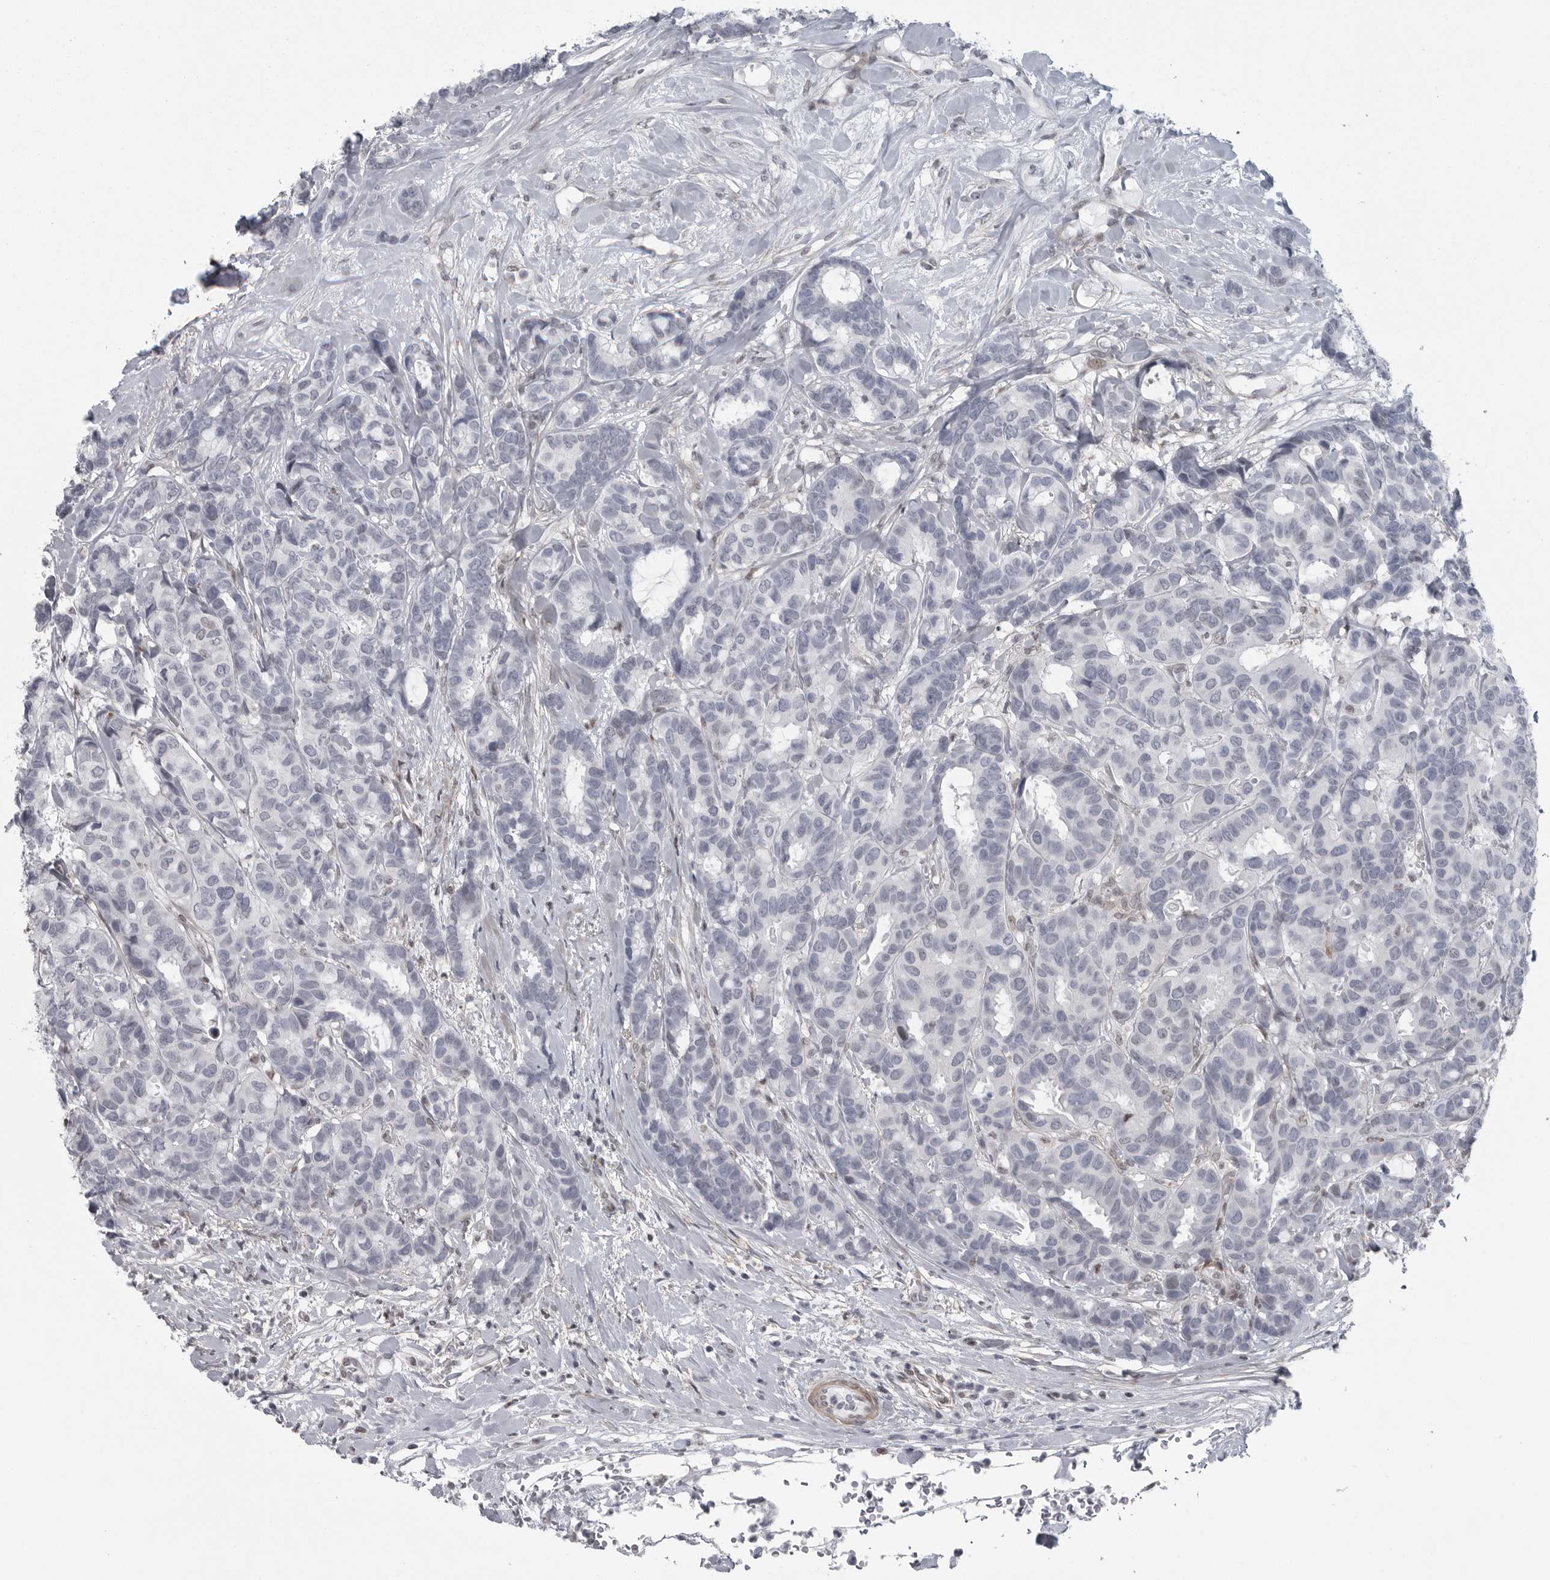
{"staining": {"intensity": "negative", "quantity": "none", "location": "none"}, "tissue": "breast cancer", "cell_type": "Tumor cells", "image_type": "cancer", "snomed": [{"axis": "morphology", "description": "Duct carcinoma"}, {"axis": "topography", "description": "Breast"}], "caption": "An image of human breast cancer (intraductal carcinoma) is negative for staining in tumor cells.", "gene": "HMGN3", "patient": {"sex": "female", "age": 87}}